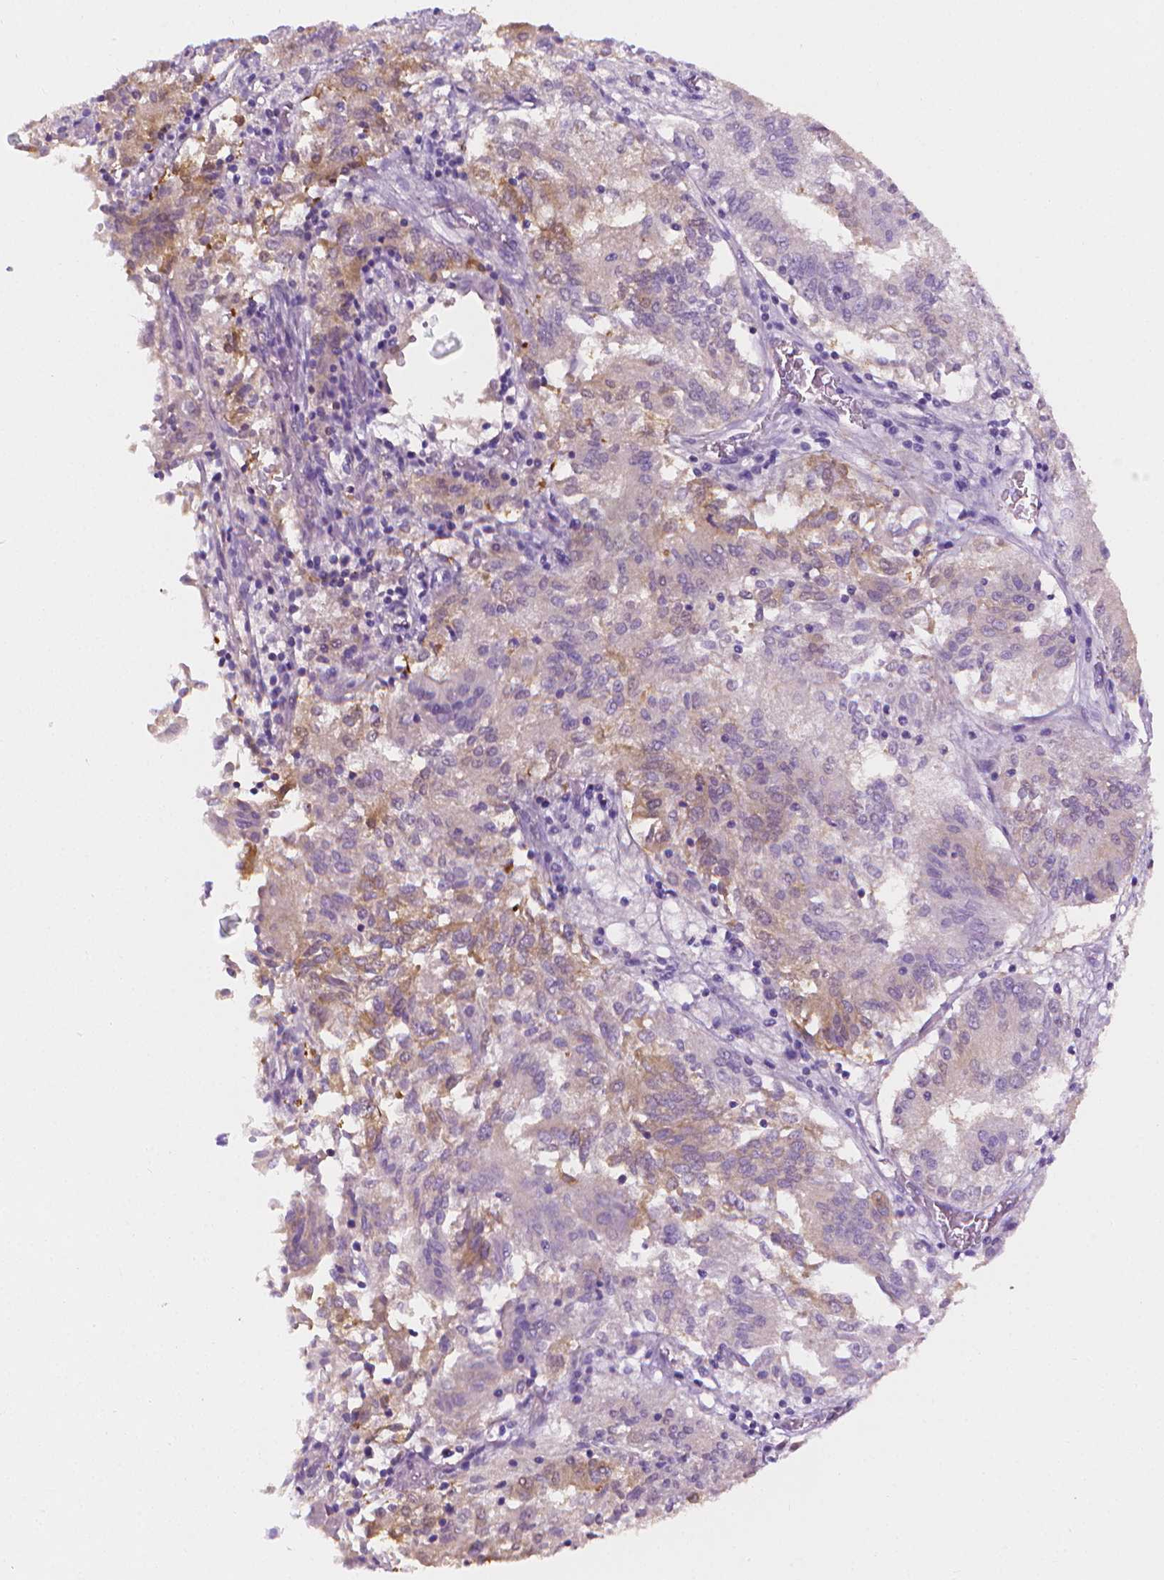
{"staining": {"intensity": "weak", "quantity": "<25%", "location": "cytoplasmic/membranous"}, "tissue": "endometrial cancer", "cell_type": "Tumor cells", "image_type": "cancer", "snomed": [{"axis": "morphology", "description": "Adenocarcinoma, NOS"}, {"axis": "topography", "description": "Endometrium"}], "caption": "High power microscopy image of an IHC histopathology image of adenocarcinoma (endometrial), revealing no significant expression in tumor cells. (IHC, brightfield microscopy, high magnification).", "gene": "FASN", "patient": {"sex": "female", "age": 54}}